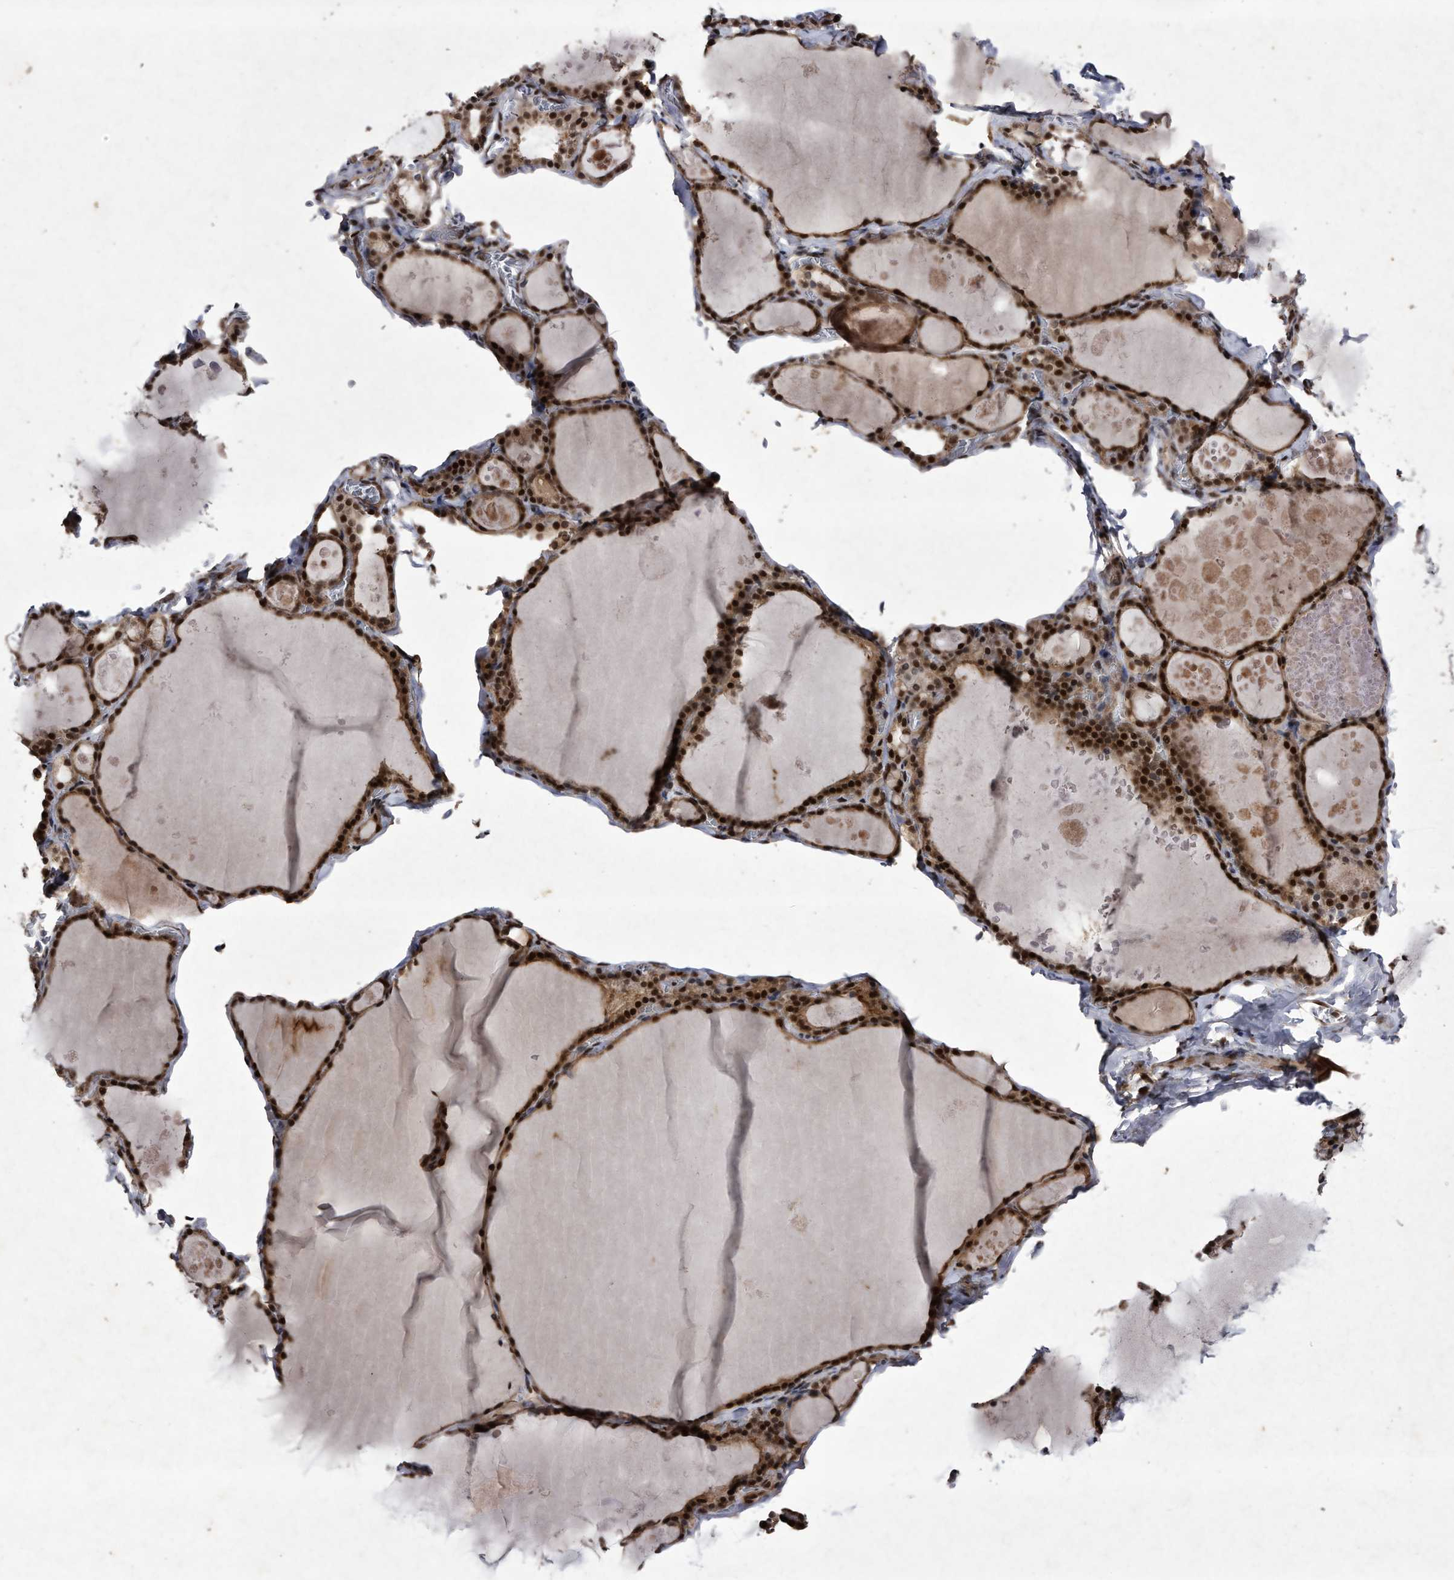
{"staining": {"intensity": "strong", "quantity": ">75%", "location": "nuclear"}, "tissue": "thyroid gland", "cell_type": "Glandular cells", "image_type": "normal", "snomed": [{"axis": "morphology", "description": "Normal tissue, NOS"}, {"axis": "topography", "description": "Thyroid gland"}], "caption": "A micrograph showing strong nuclear expression in approximately >75% of glandular cells in benign thyroid gland, as visualized by brown immunohistochemical staining.", "gene": "RAD23B", "patient": {"sex": "male", "age": 56}}